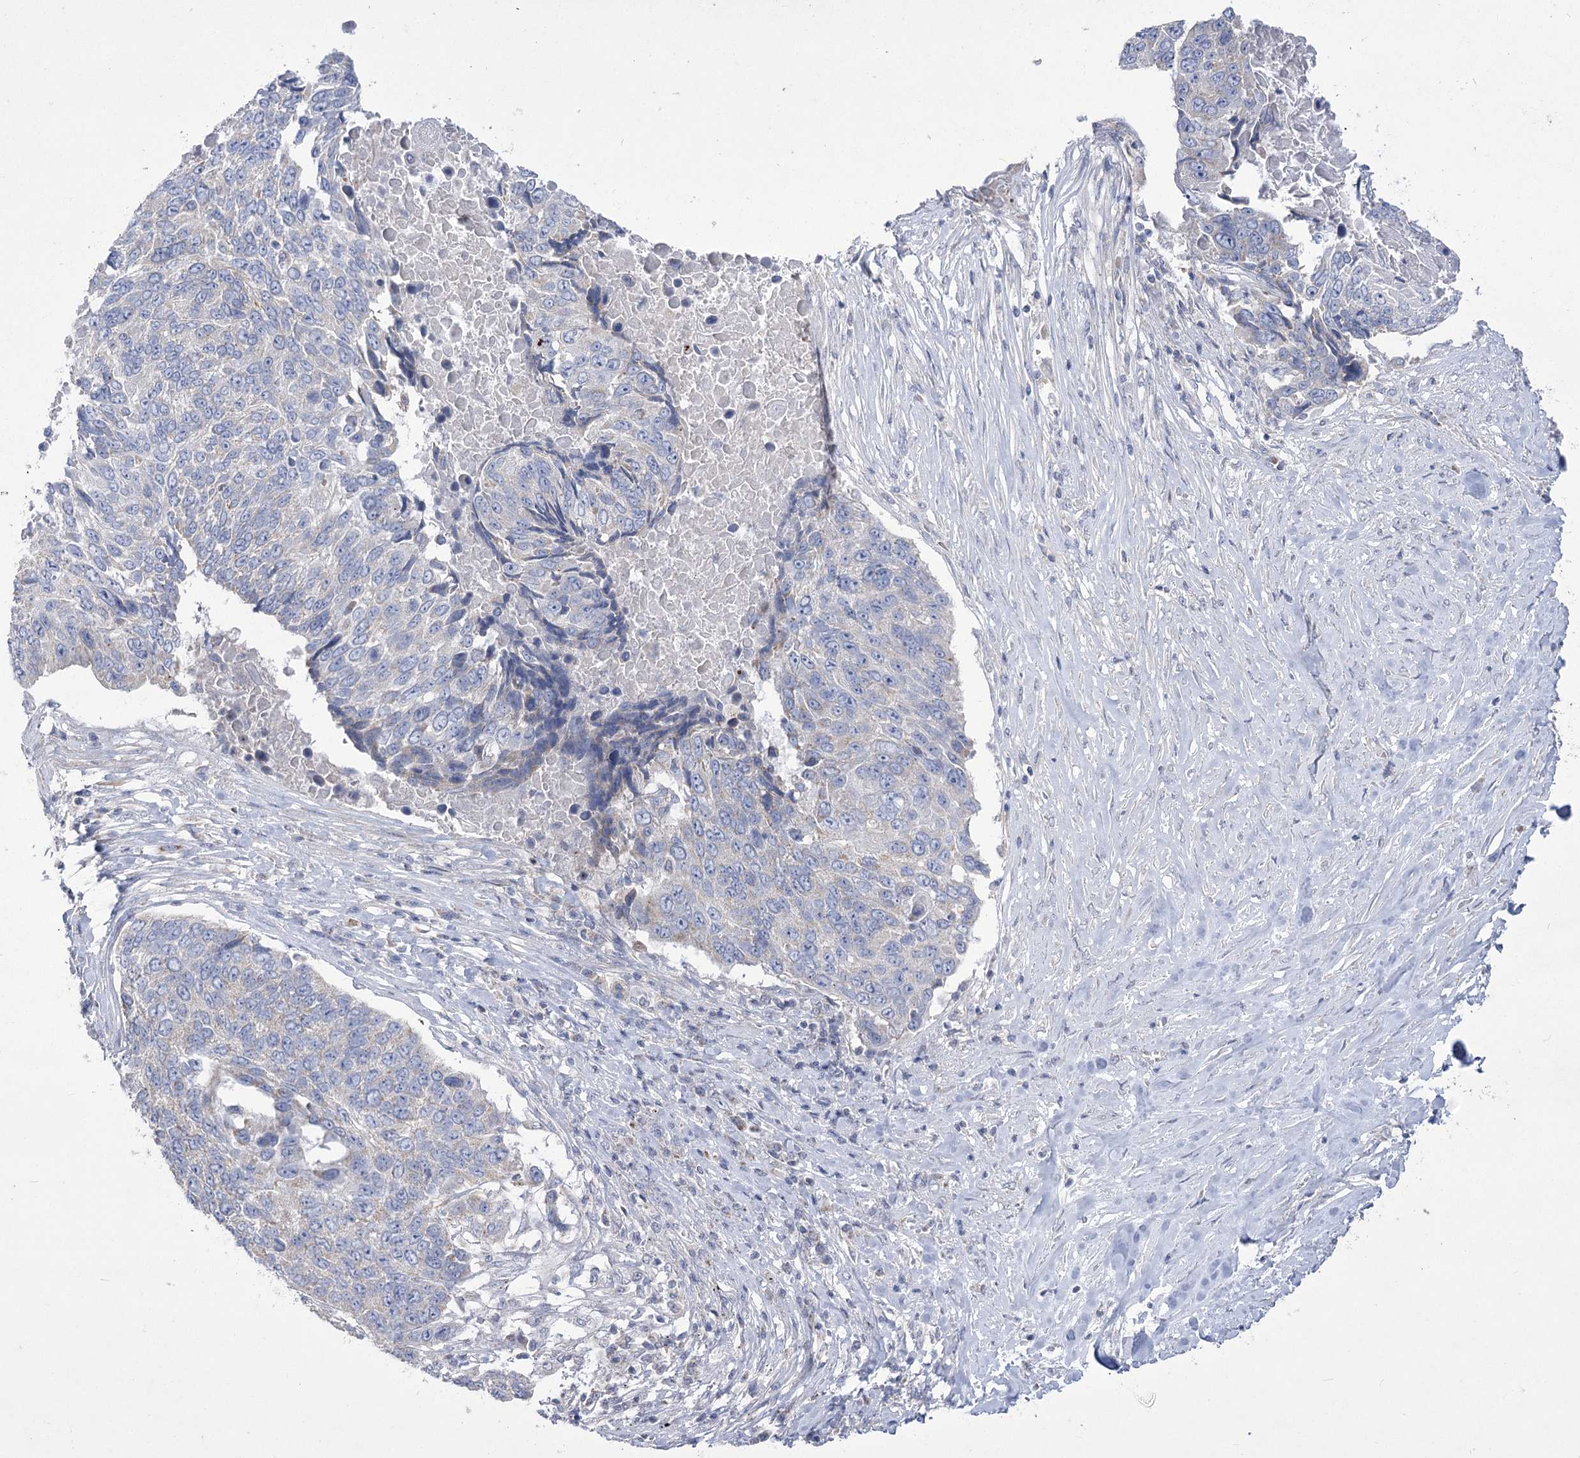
{"staining": {"intensity": "negative", "quantity": "none", "location": "none"}, "tissue": "lung cancer", "cell_type": "Tumor cells", "image_type": "cancer", "snomed": [{"axis": "morphology", "description": "Squamous cell carcinoma, NOS"}, {"axis": "topography", "description": "Lung"}], "caption": "Tumor cells show no significant staining in lung squamous cell carcinoma.", "gene": "PDHB", "patient": {"sex": "male", "age": 66}}